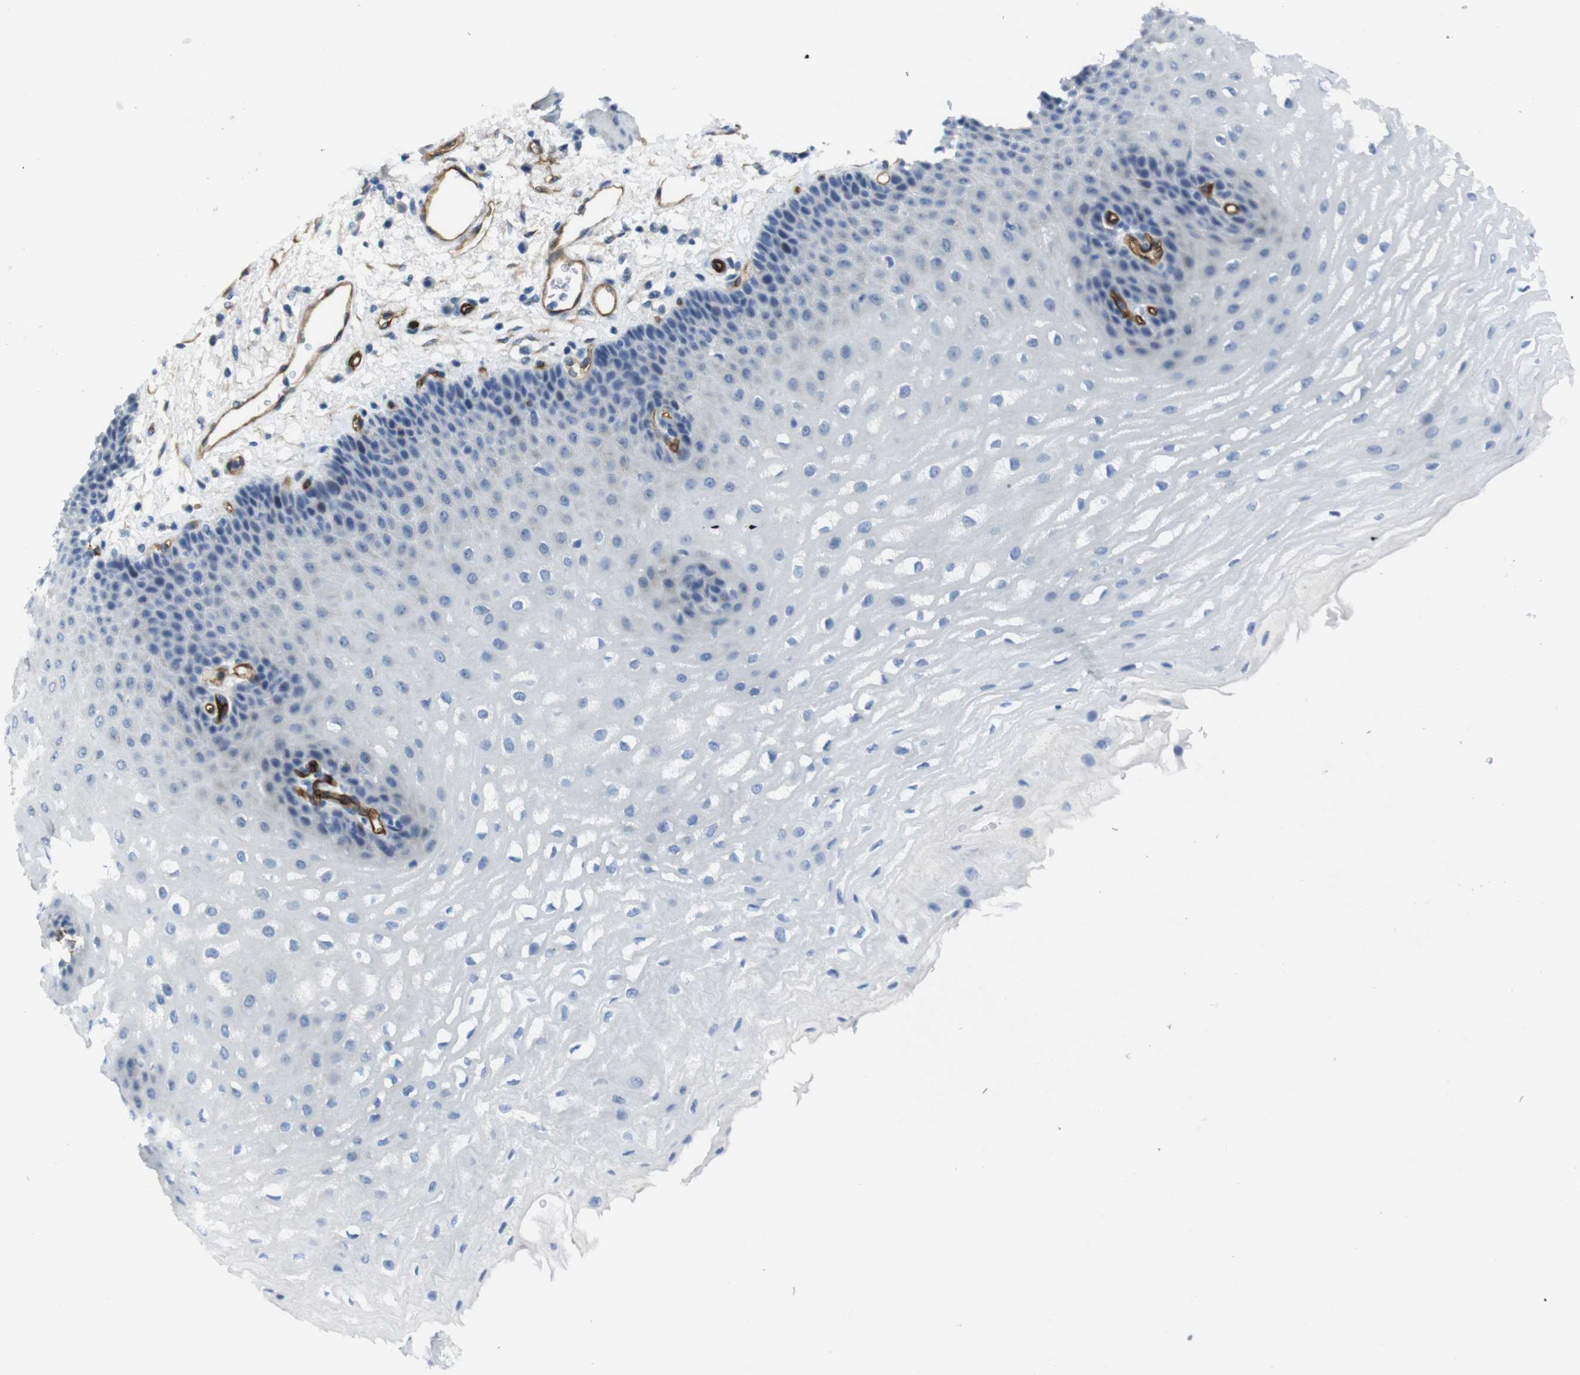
{"staining": {"intensity": "negative", "quantity": "none", "location": "none"}, "tissue": "esophagus", "cell_type": "Squamous epithelial cells", "image_type": "normal", "snomed": [{"axis": "morphology", "description": "Normal tissue, NOS"}, {"axis": "topography", "description": "Esophagus"}], "caption": "Esophagus was stained to show a protein in brown. There is no significant expression in squamous epithelial cells. (Immunohistochemistry (ihc), brightfield microscopy, high magnification).", "gene": "HSPA12B", "patient": {"sex": "male", "age": 54}}